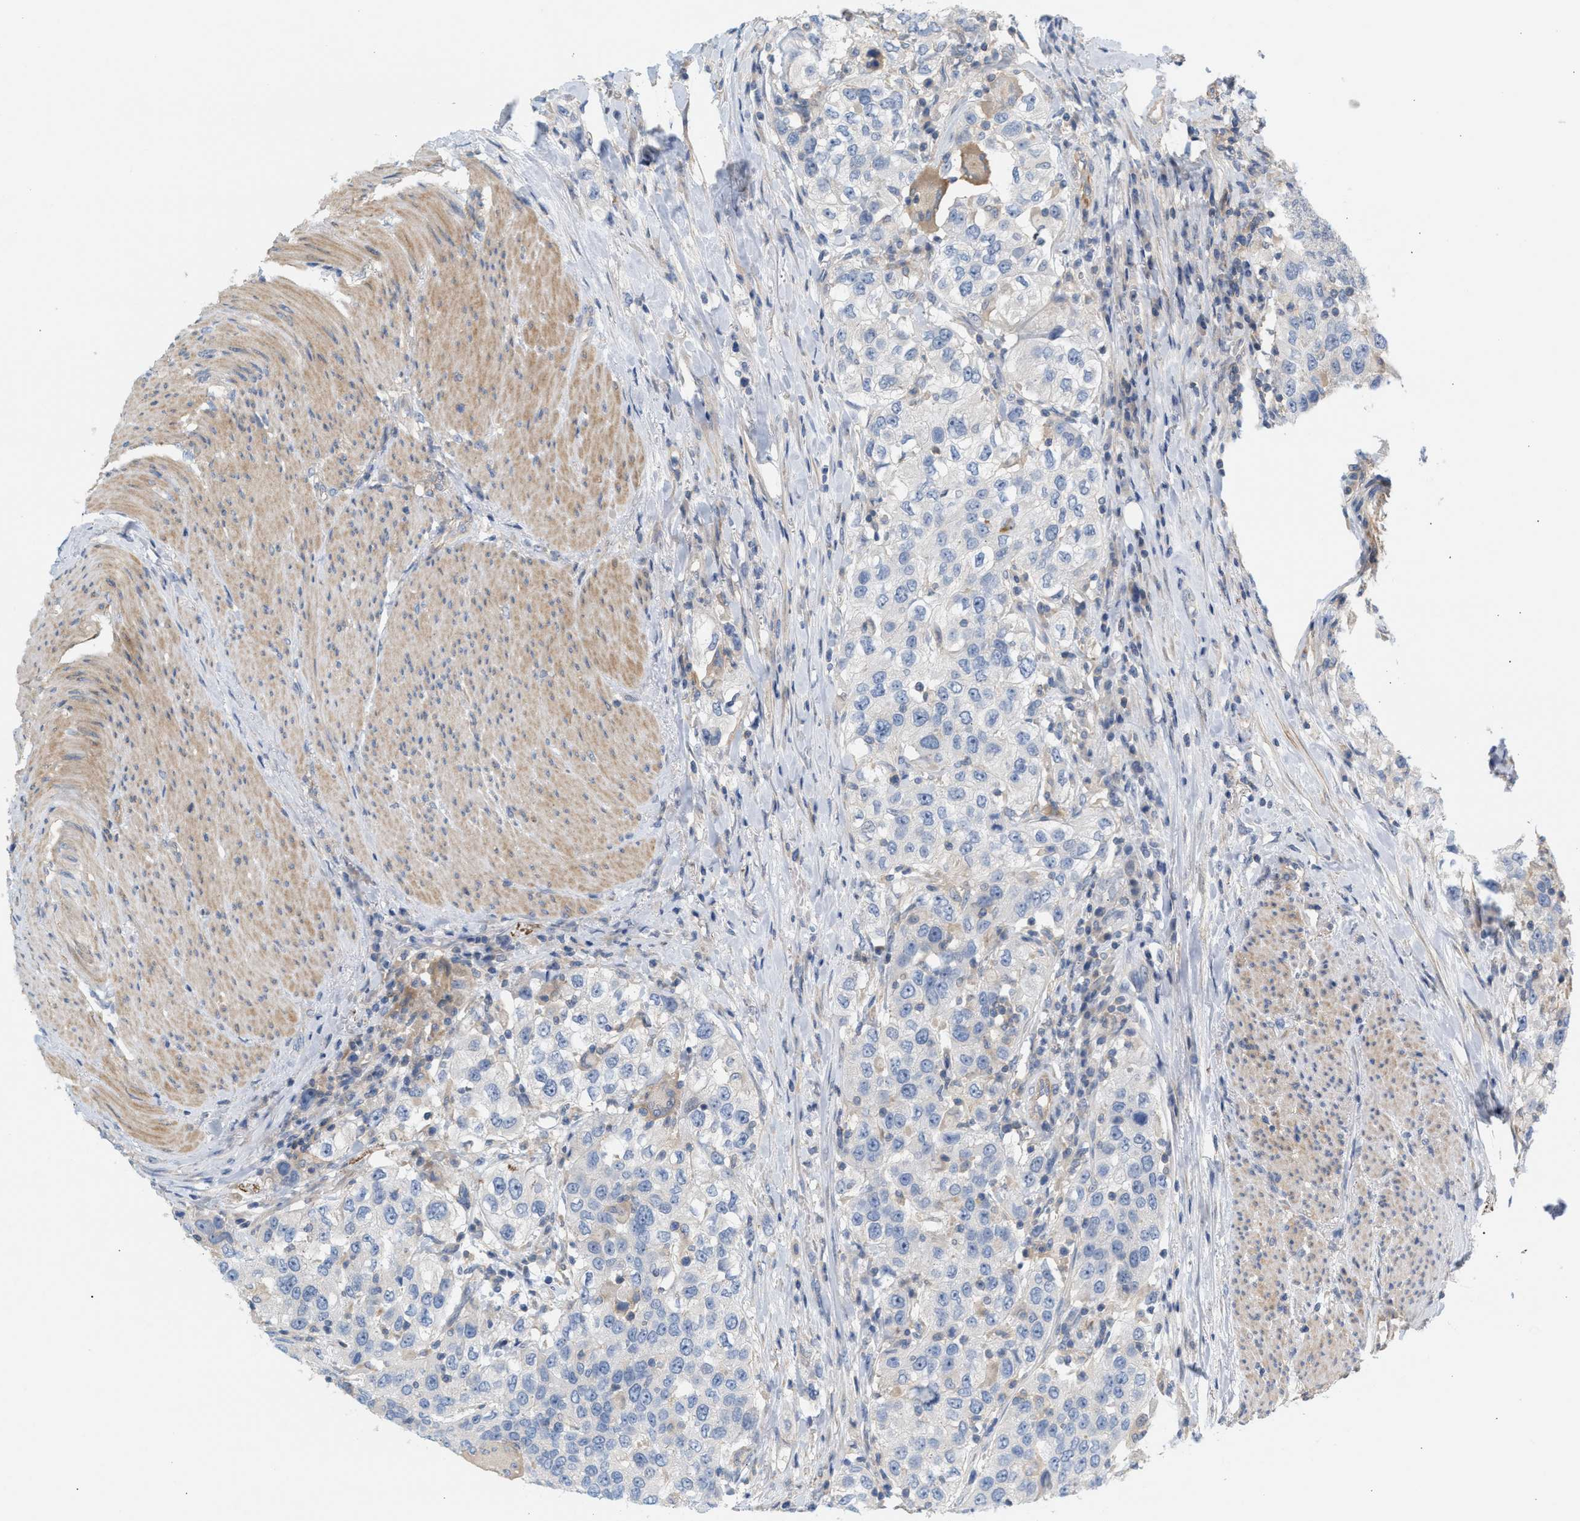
{"staining": {"intensity": "negative", "quantity": "none", "location": "none"}, "tissue": "urothelial cancer", "cell_type": "Tumor cells", "image_type": "cancer", "snomed": [{"axis": "morphology", "description": "Urothelial carcinoma, High grade"}, {"axis": "topography", "description": "Urinary bladder"}], "caption": "High magnification brightfield microscopy of urothelial cancer stained with DAB (3,3'-diaminobenzidine) (brown) and counterstained with hematoxylin (blue): tumor cells show no significant positivity.", "gene": "LRCH1", "patient": {"sex": "female", "age": 80}}